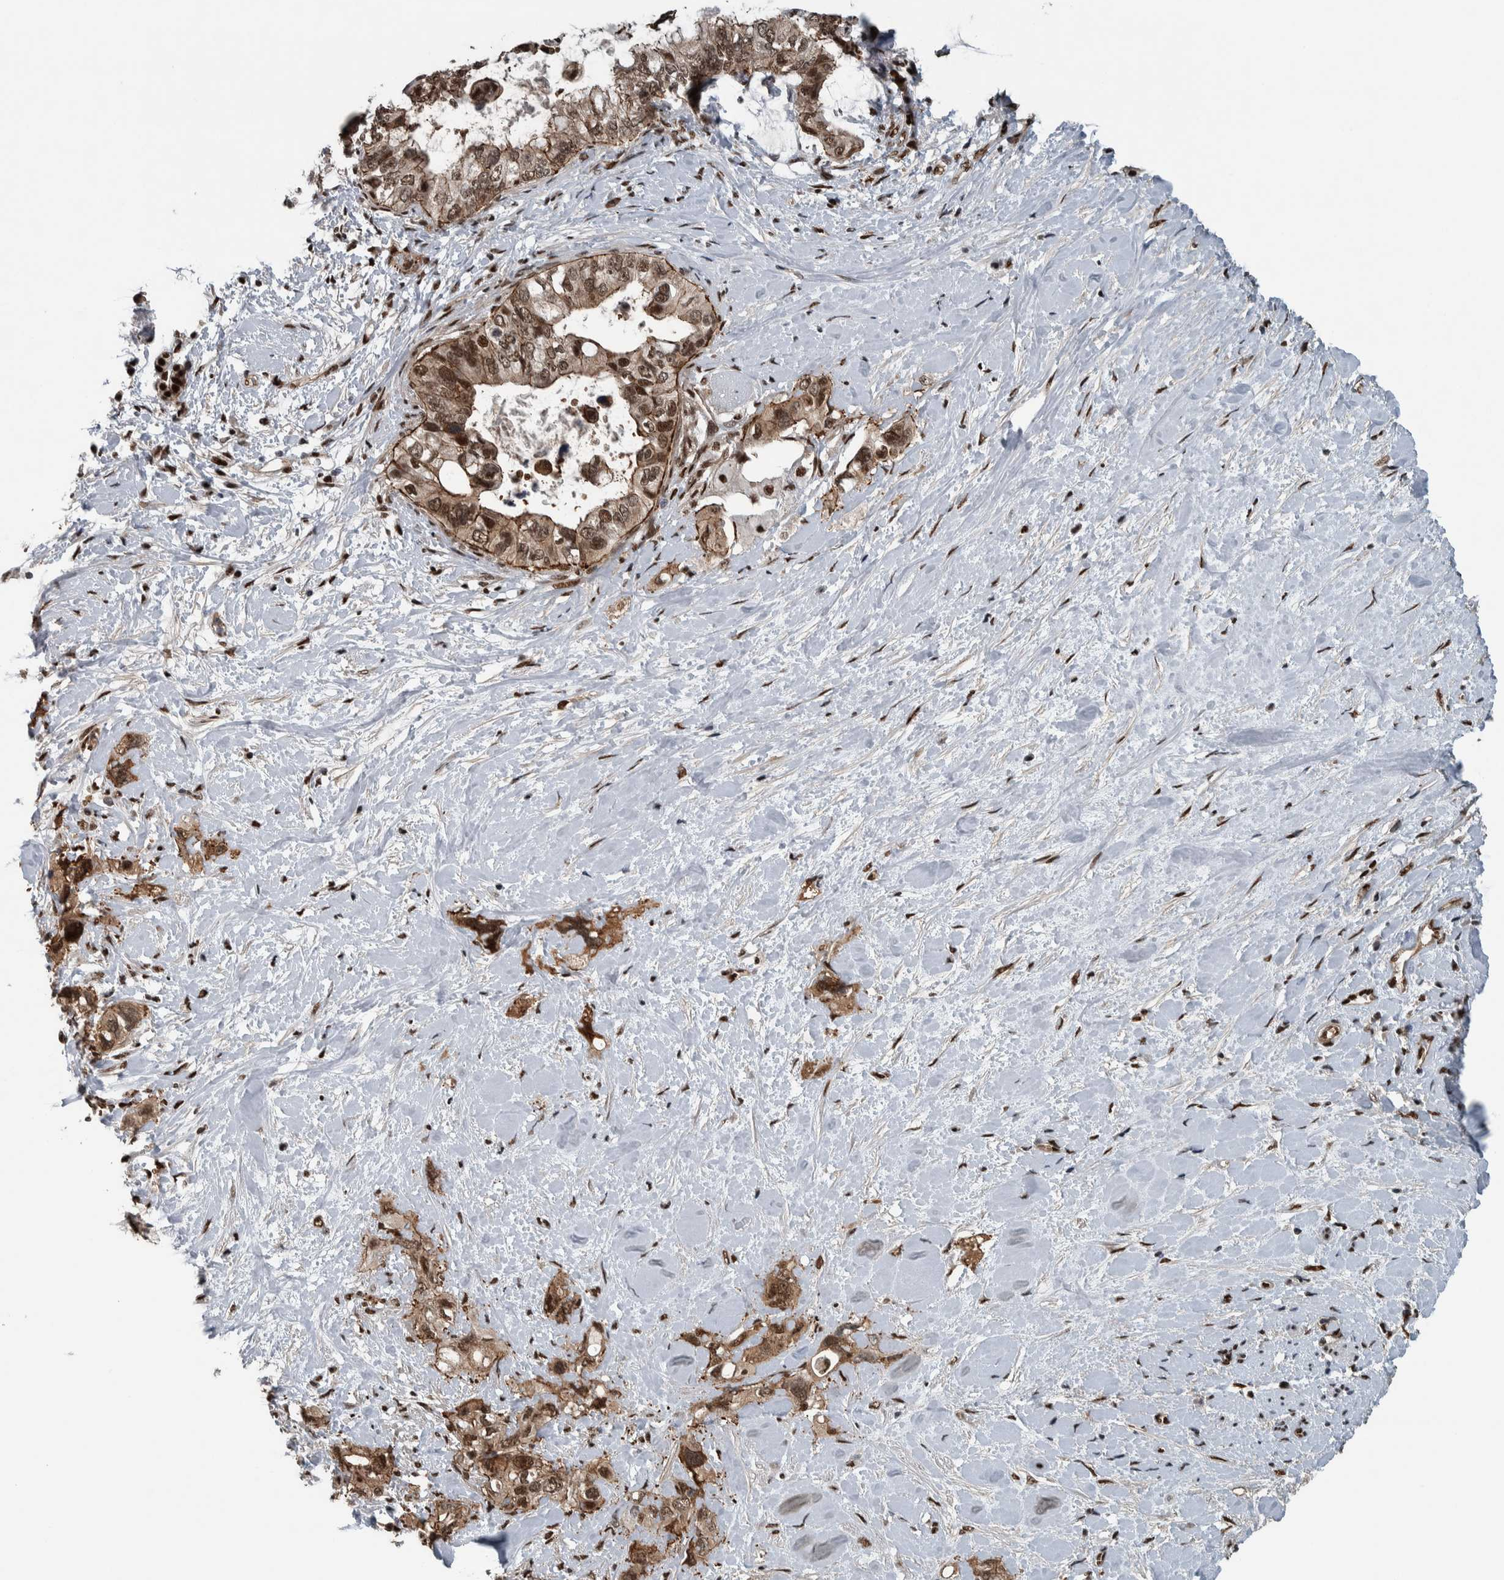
{"staining": {"intensity": "moderate", "quantity": ">75%", "location": "cytoplasmic/membranous,nuclear"}, "tissue": "pancreatic cancer", "cell_type": "Tumor cells", "image_type": "cancer", "snomed": [{"axis": "morphology", "description": "Adenocarcinoma, NOS"}, {"axis": "topography", "description": "Pancreas"}], "caption": "IHC (DAB) staining of pancreatic adenocarcinoma demonstrates moderate cytoplasmic/membranous and nuclear protein positivity in about >75% of tumor cells.", "gene": "FAM135B", "patient": {"sex": "female", "age": 56}}